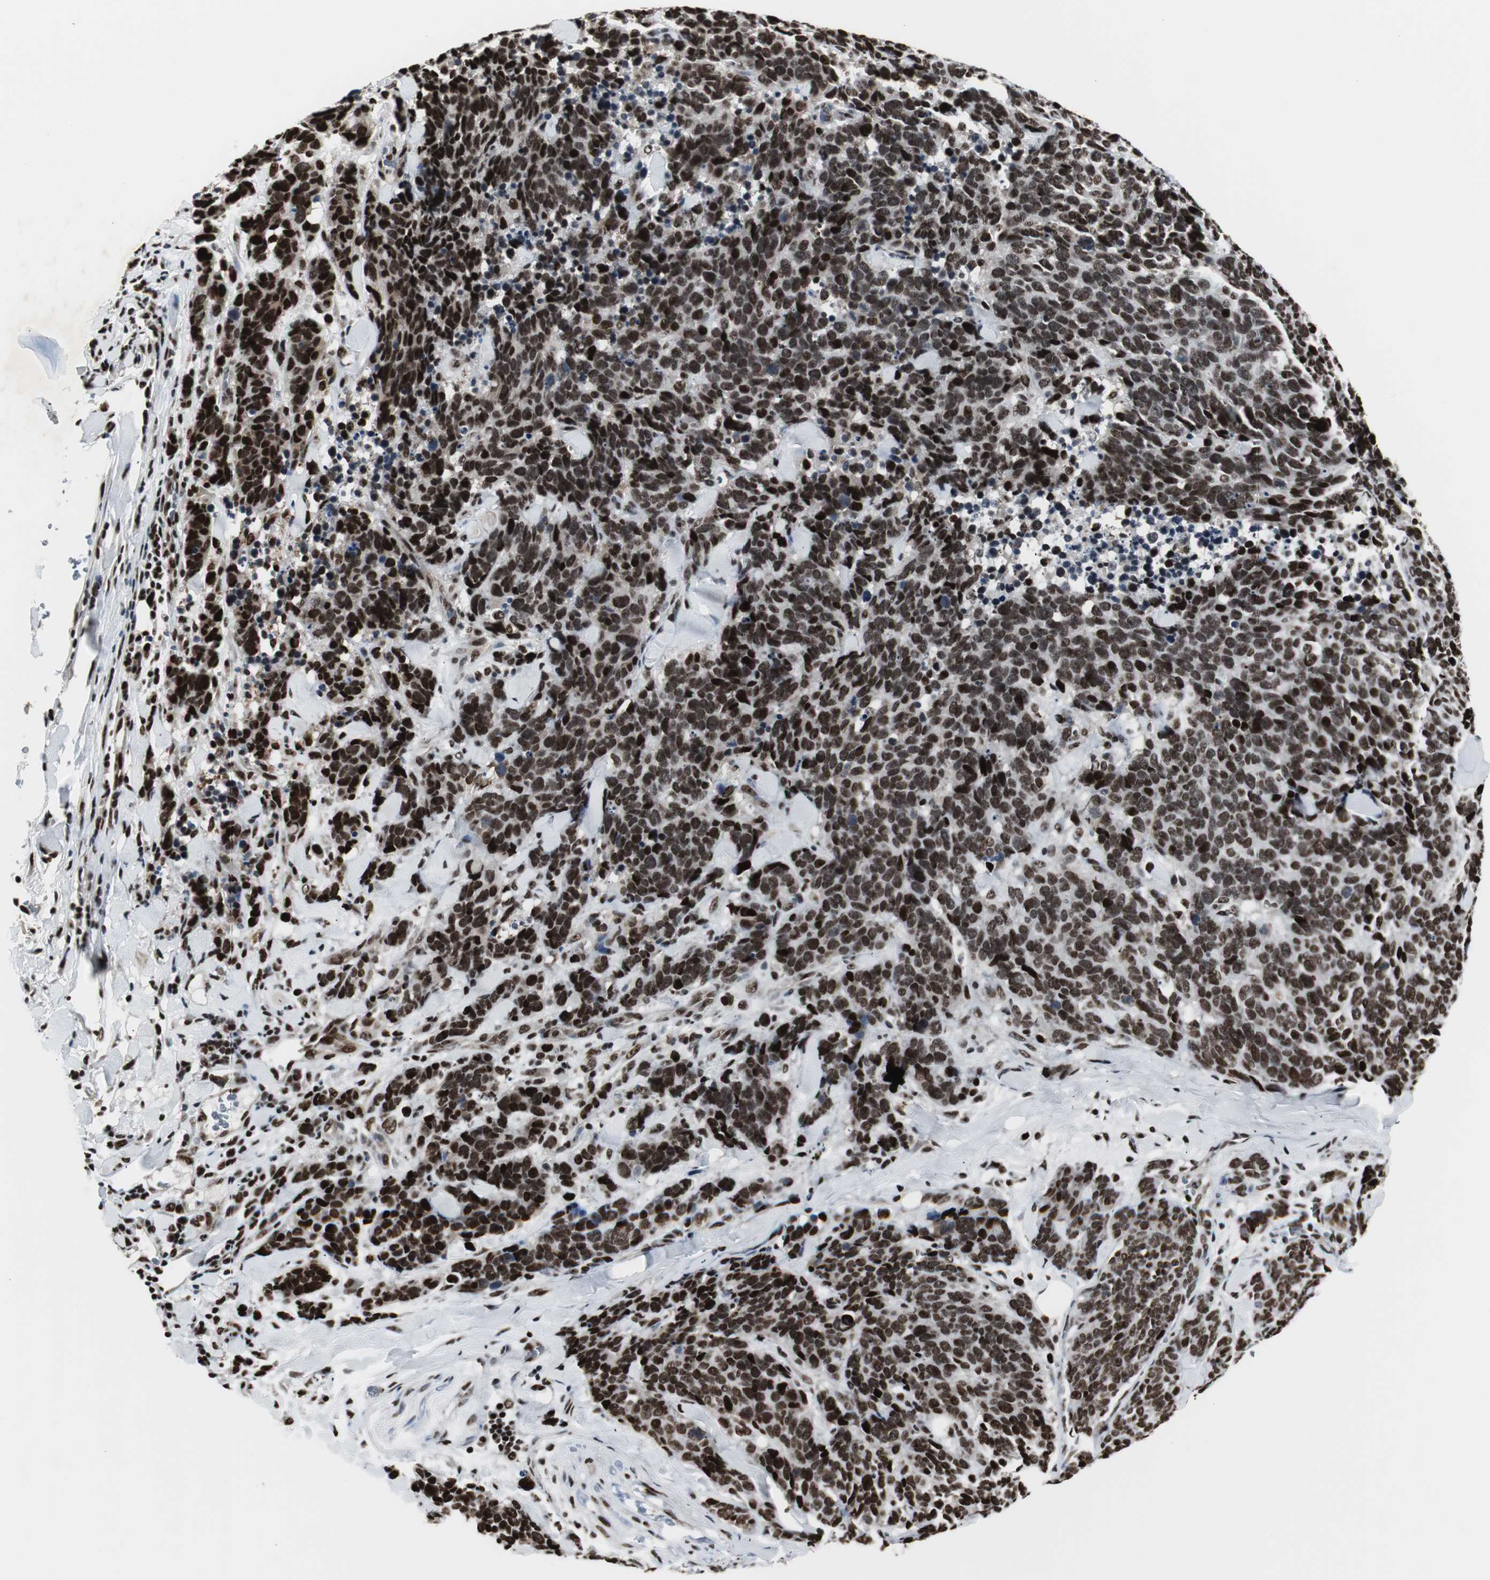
{"staining": {"intensity": "strong", "quantity": ">75%", "location": "nuclear"}, "tissue": "lung cancer", "cell_type": "Tumor cells", "image_type": "cancer", "snomed": [{"axis": "morphology", "description": "Neoplasm, malignant, NOS"}, {"axis": "topography", "description": "Lung"}], "caption": "Strong nuclear staining for a protein is seen in about >75% of tumor cells of neoplasm (malignant) (lung) using immunohistochemistry (IHC).", "gene": "PARN", "patient": {"sex": "female", "age": 58}}